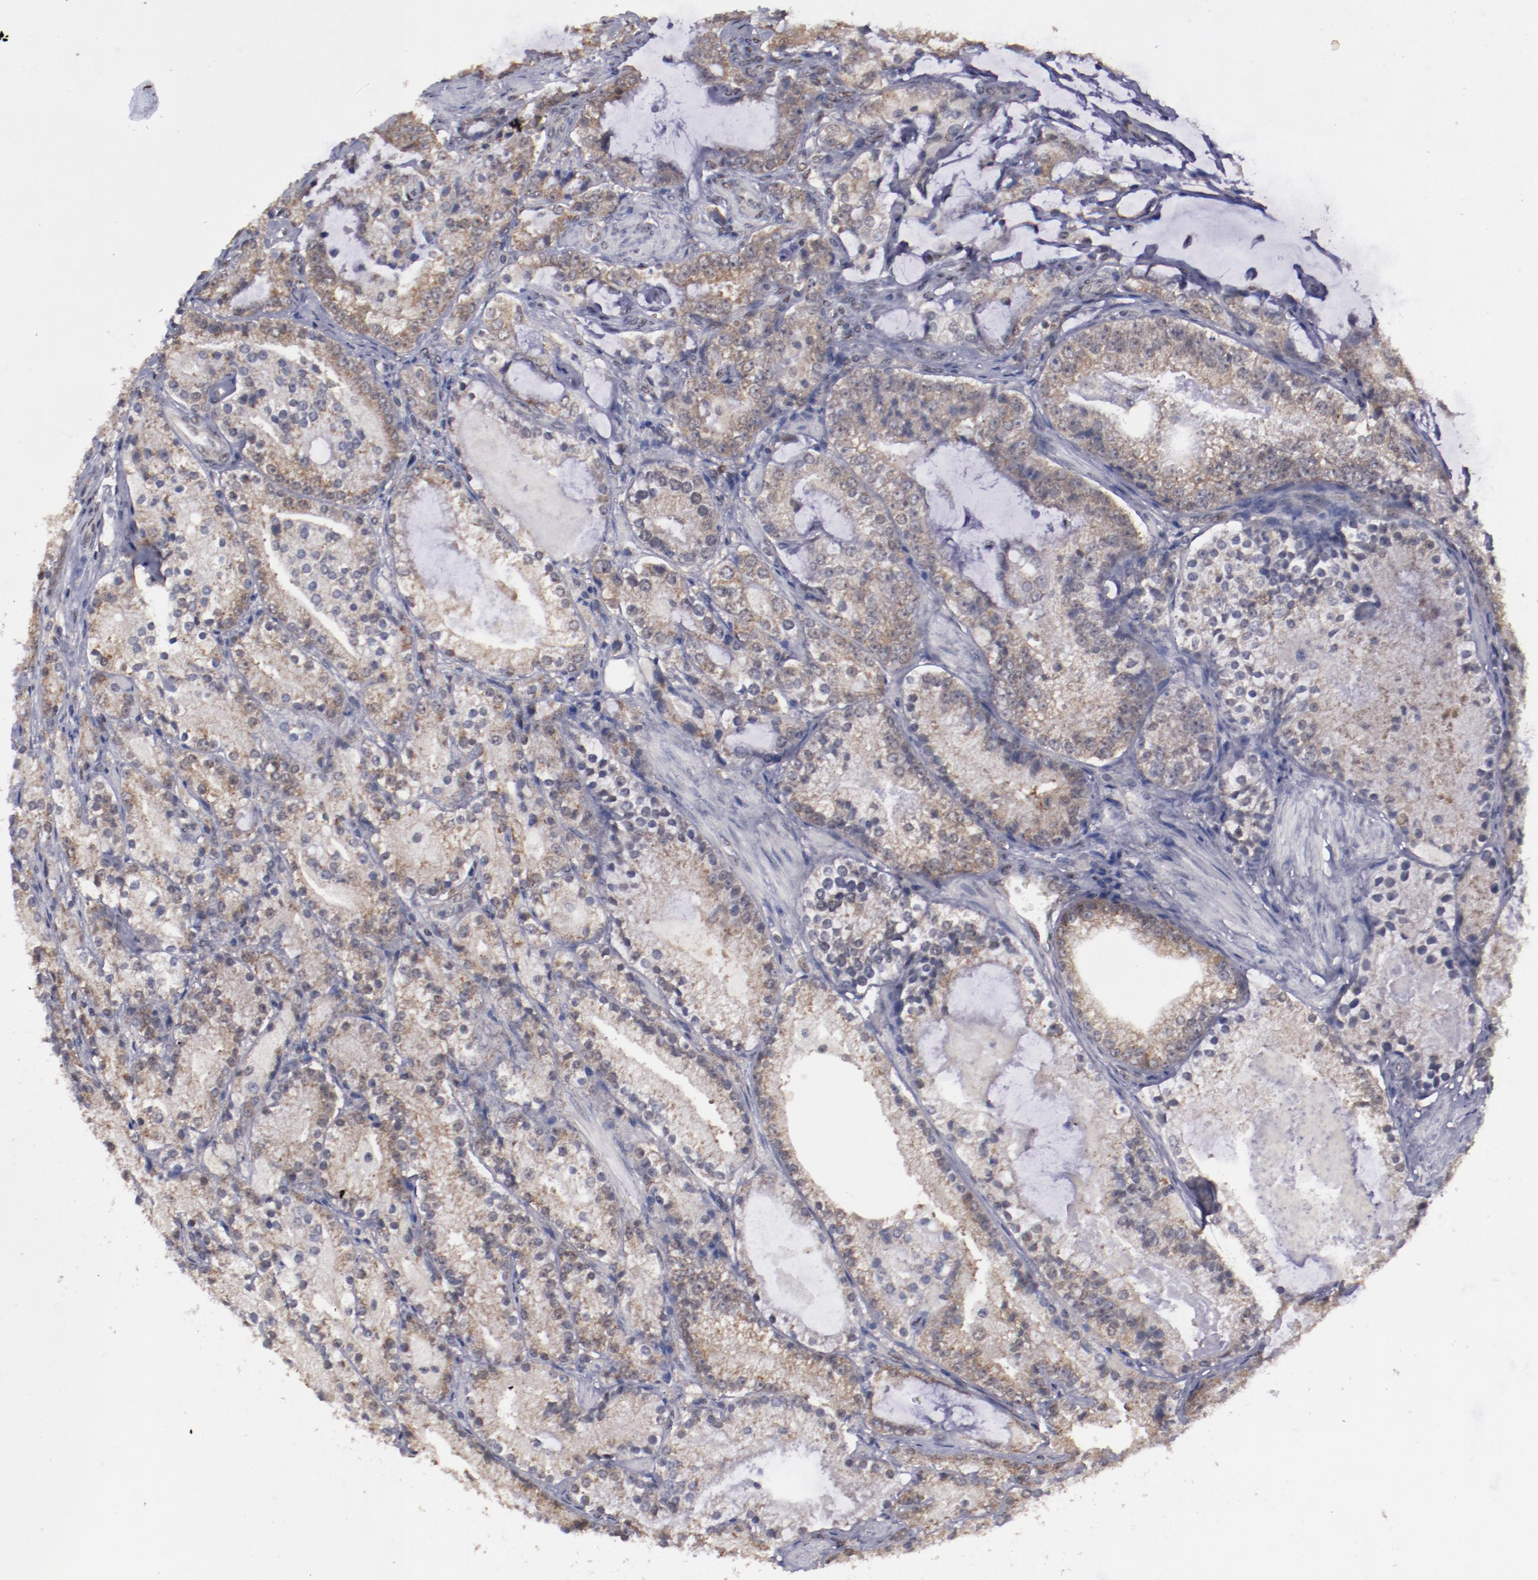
{"staining": {"intensity": "weak", "quantity": "25%-75%", "location": "cytoplasmic/membranous"}, "tissue": "prostate cancer", "cell_type": "Tumor cells", "image_type": "cancer", "snomed": [{"axis": "morphology", "description": "Adenocarcinoma, High grade"}, {"axis": "topography", "description": "Prostate"}], "caption": "DAB immunohistochemical staining of prostate adenocarcinoma (high-grade) reveals weak cytoplasmic/membranous protein expression in about 25%-75% of tumor cells.", "gene": "ARNT", "patient": {"sex": "male", "age": 63}}